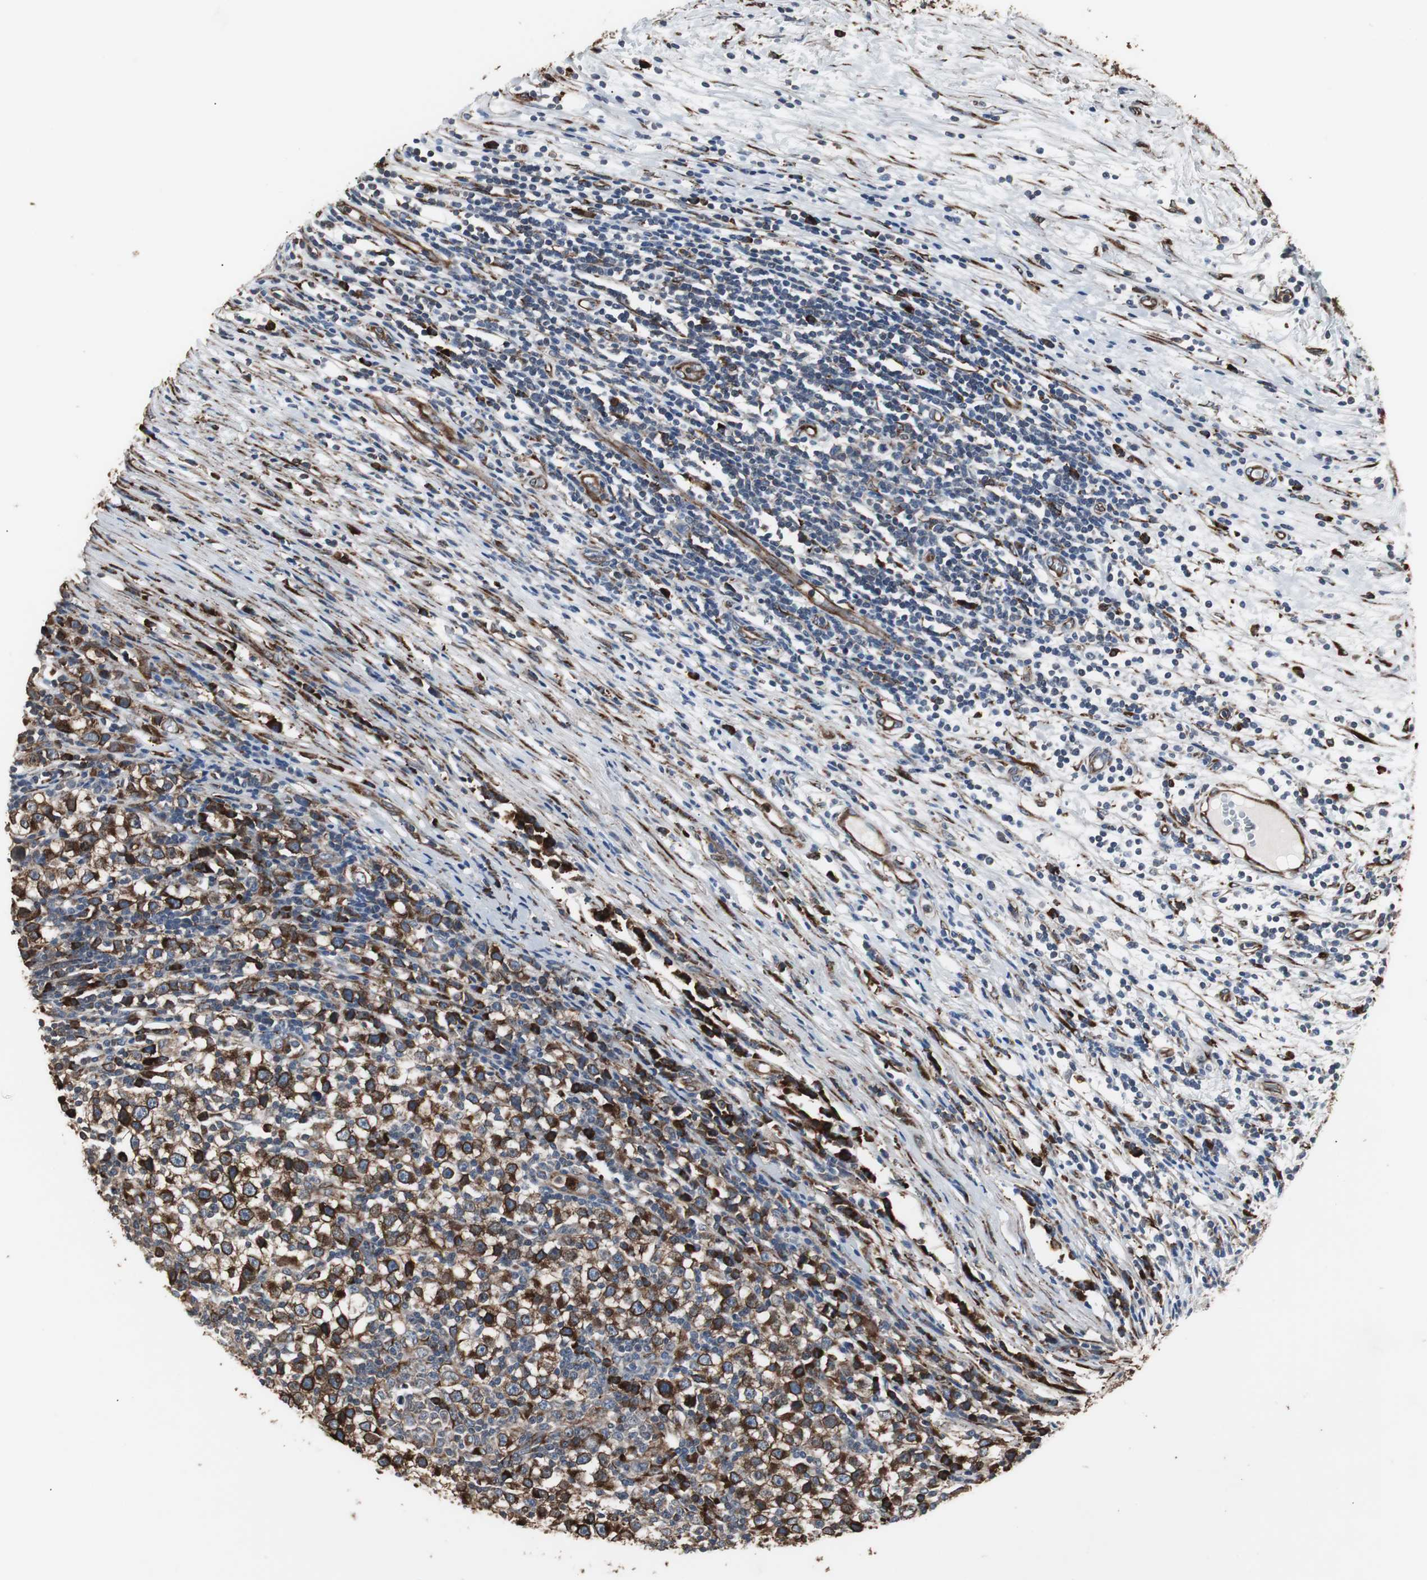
{"staining": {"intensity": "strong", "quantity": ">75%", "location": "cytoplasmic/membranous"}, "tissue": "testis cancer", "cell_type": "Tumor cells", "image_type": "cancer", "snomed": [{"axis": "morphology", "description": "Seminoma, NOS"}, {"axis": "topography", "description": "Testis"}], "caption": "The photomicrograph demonstrates staining of testis cancer, revealing strong cytoplasmic/membranous protein staining (brown color) within tumor cells.", "gene": "CALU", "patient": {"sex": "male", "age": 65}}